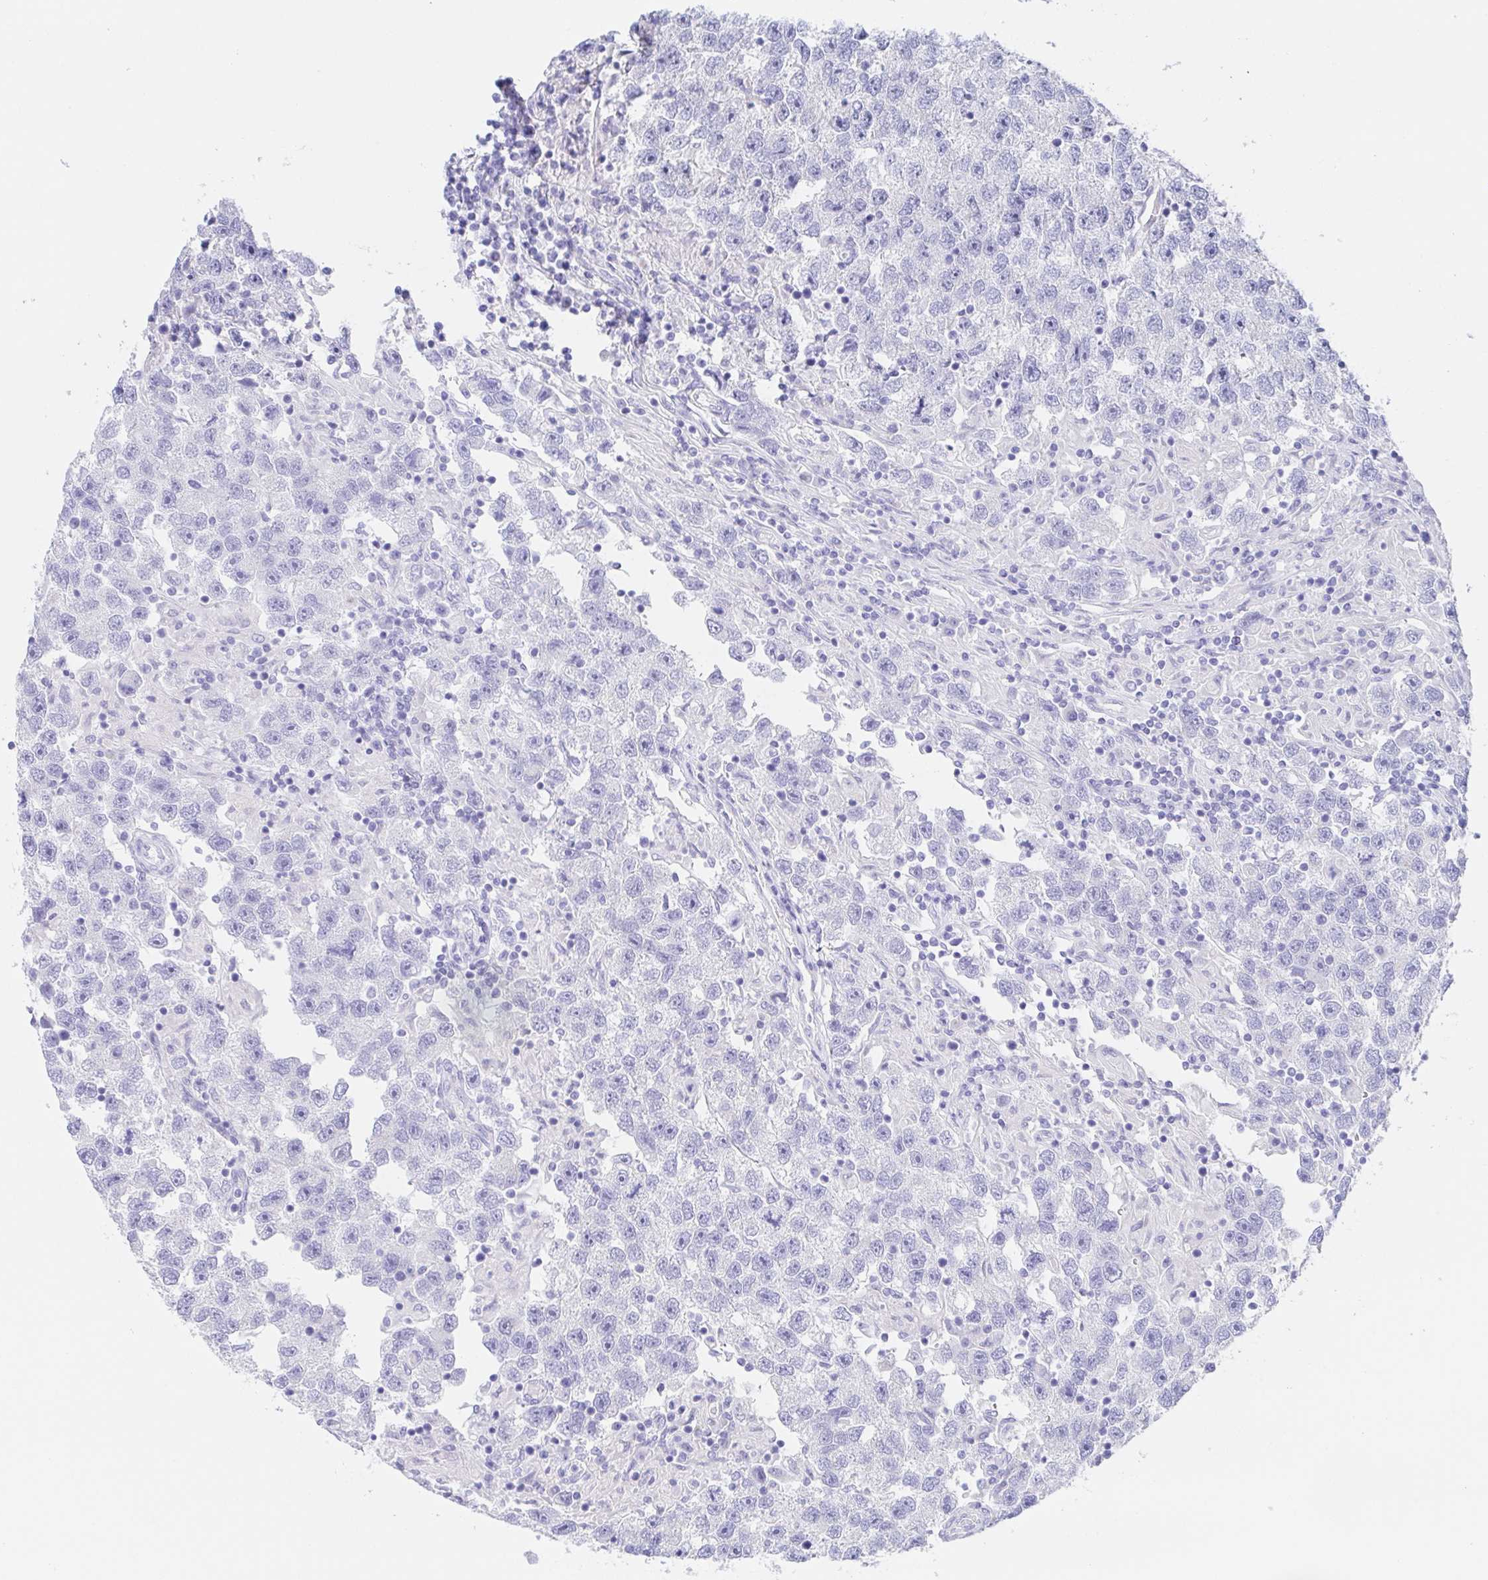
{"staining": {"intensity": "negative", "quantity": "none", "location": "none"}, "tissue": "testis cancer", "cell_type": "Tumor cells", "image_type": "cancer", "snomed": [{"axis": "morphology", "description": "Seminoma, NOS"}, {"axis": "topography", "description": "Testis"}], "caption": "This is an immunohistochemistry (IHC) micrograph of human testis cancer. There is no staining in tumor cells.", "gene": "SCG3", "patient": {"sex": "male", "age": 26}}